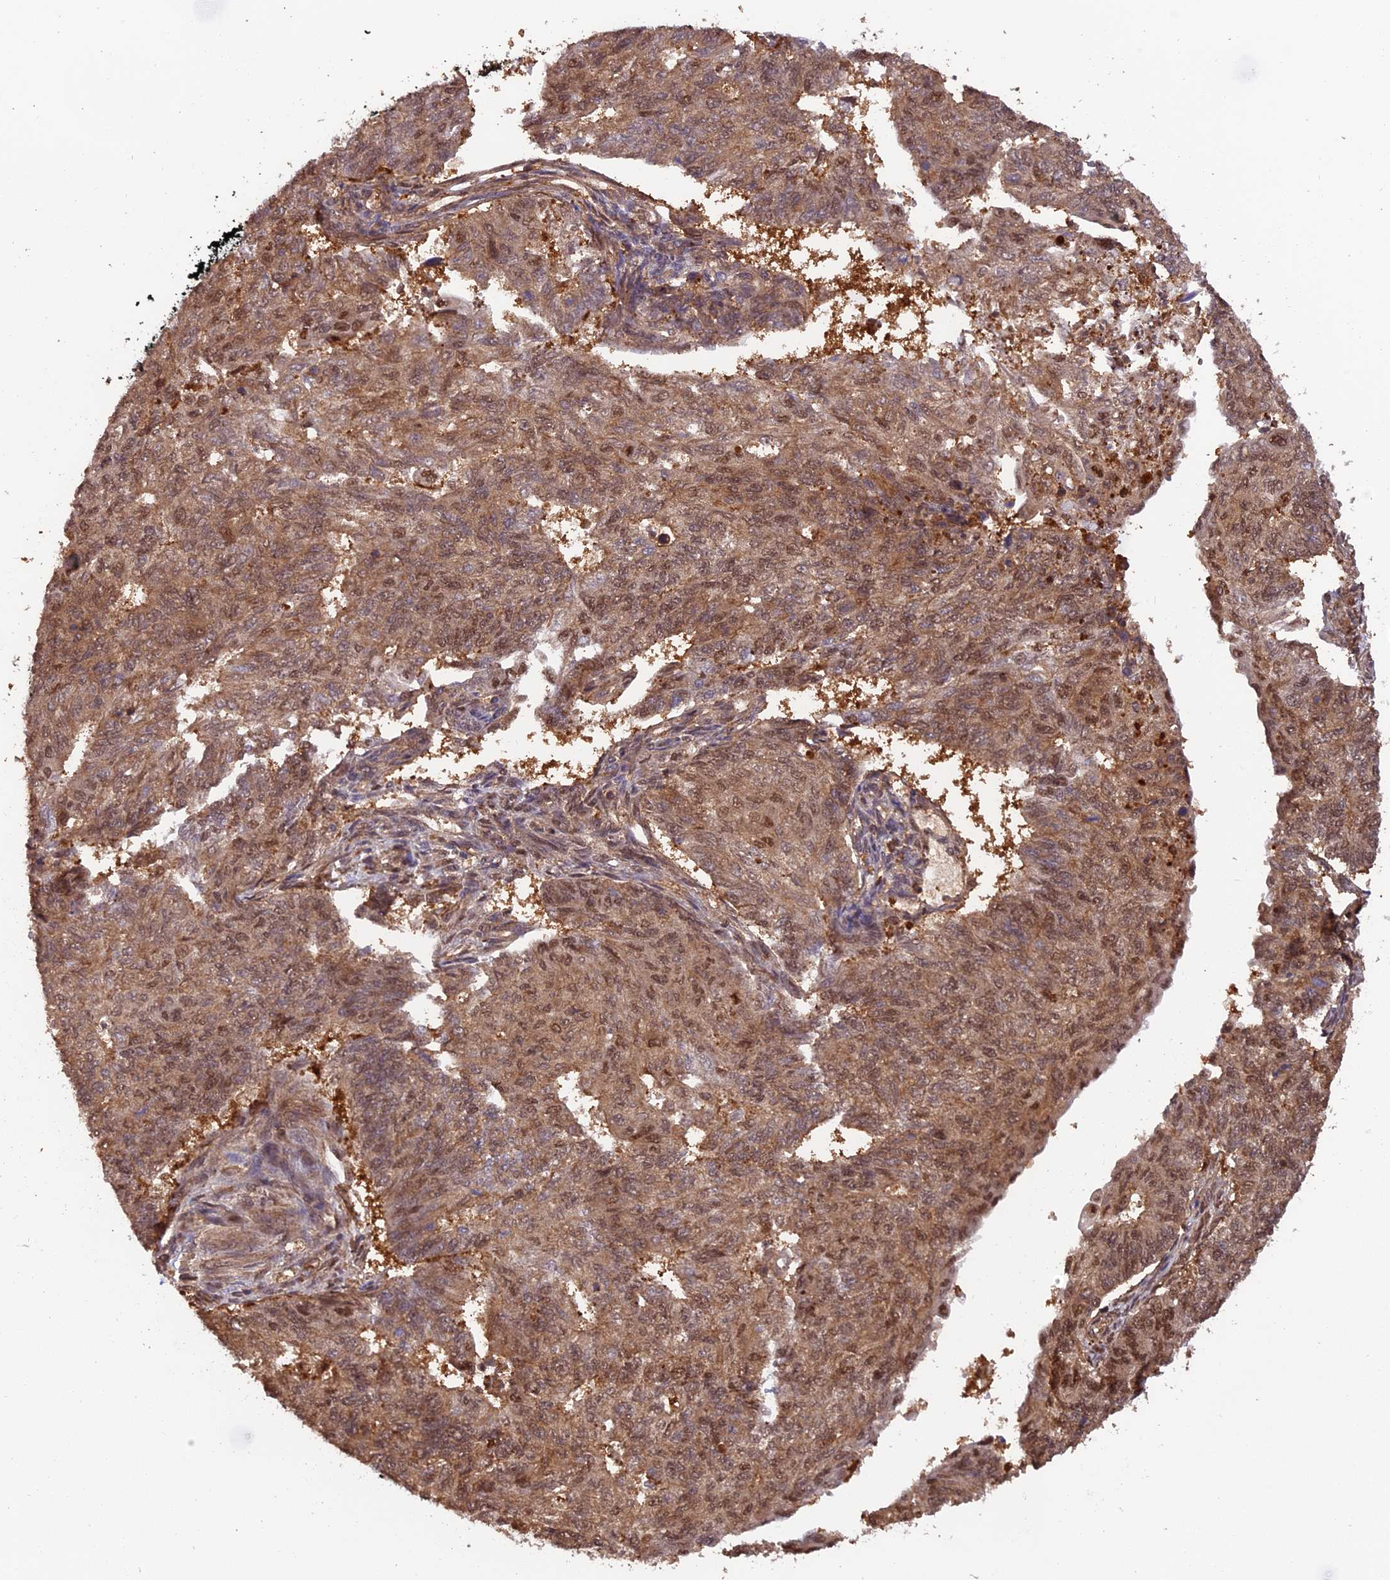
{"staining": {"intensity": "moderate", "quantity": ">75%", "location": "cytoplasmic/membranous,nuclear"}, "tissue": "endometrial cancer", "cell_type": "Tumor cells", "image_type": "cancer", "snomed": [{"axis": "morphology", "description": "Adenocarcinoma, NOS"}, {"axis": "topography", "description": "Endometrium"}], "caption": "Adenocarcinoma (endometrial) stained with immunohistochemistry shows moderate cytoplasmic/membranous and nuclear staining in about >75% of tumor cells.", "gene": "PSMB3", "patient": {"sex": "female", "age": 32}}